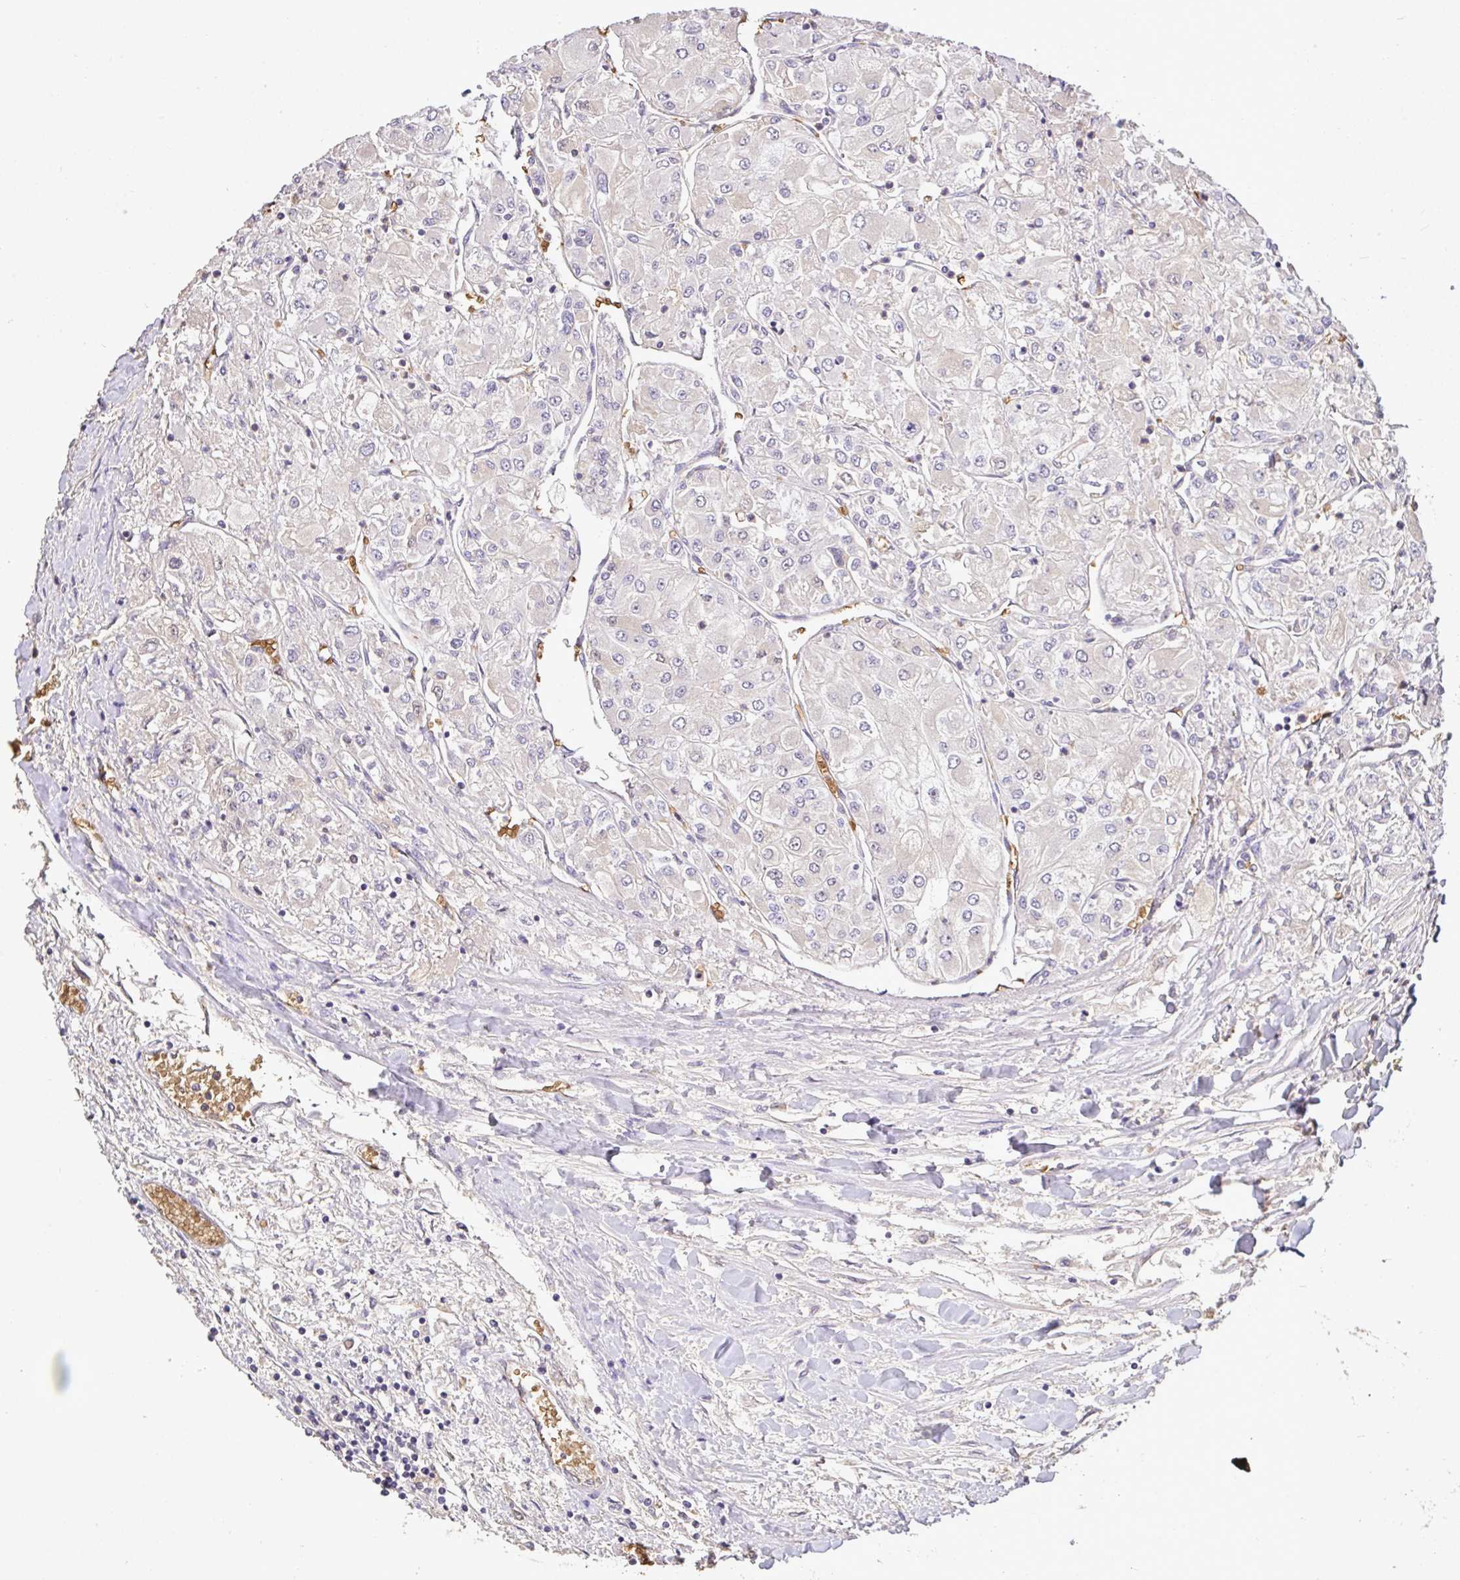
{"staining": {"intensity": "negative", "quantity": "none", "location": "none"}, "tissue": "renal cancer", "cell_type": "Tumor cells", "image_type": "cancer", "snomed": [{"axis": "morphology", "description": "Adenocarcinoma, NOS"}, {"axis": "topography", "description": "Kidney"}], "caption": "Renal cancer (adenocarcinoma) was stained to show a protein in brown. There is no significant staining in tumor cells. Brightfield microscopy of immunohistochemistry (IHC) stained with DAB (3,3'-diaminobenzidine) (brown) and hematoxylin (blue), captured at high magnification.", "gene": "C1QTNF9B", "patient": {"sex": "male", "age": 80}}